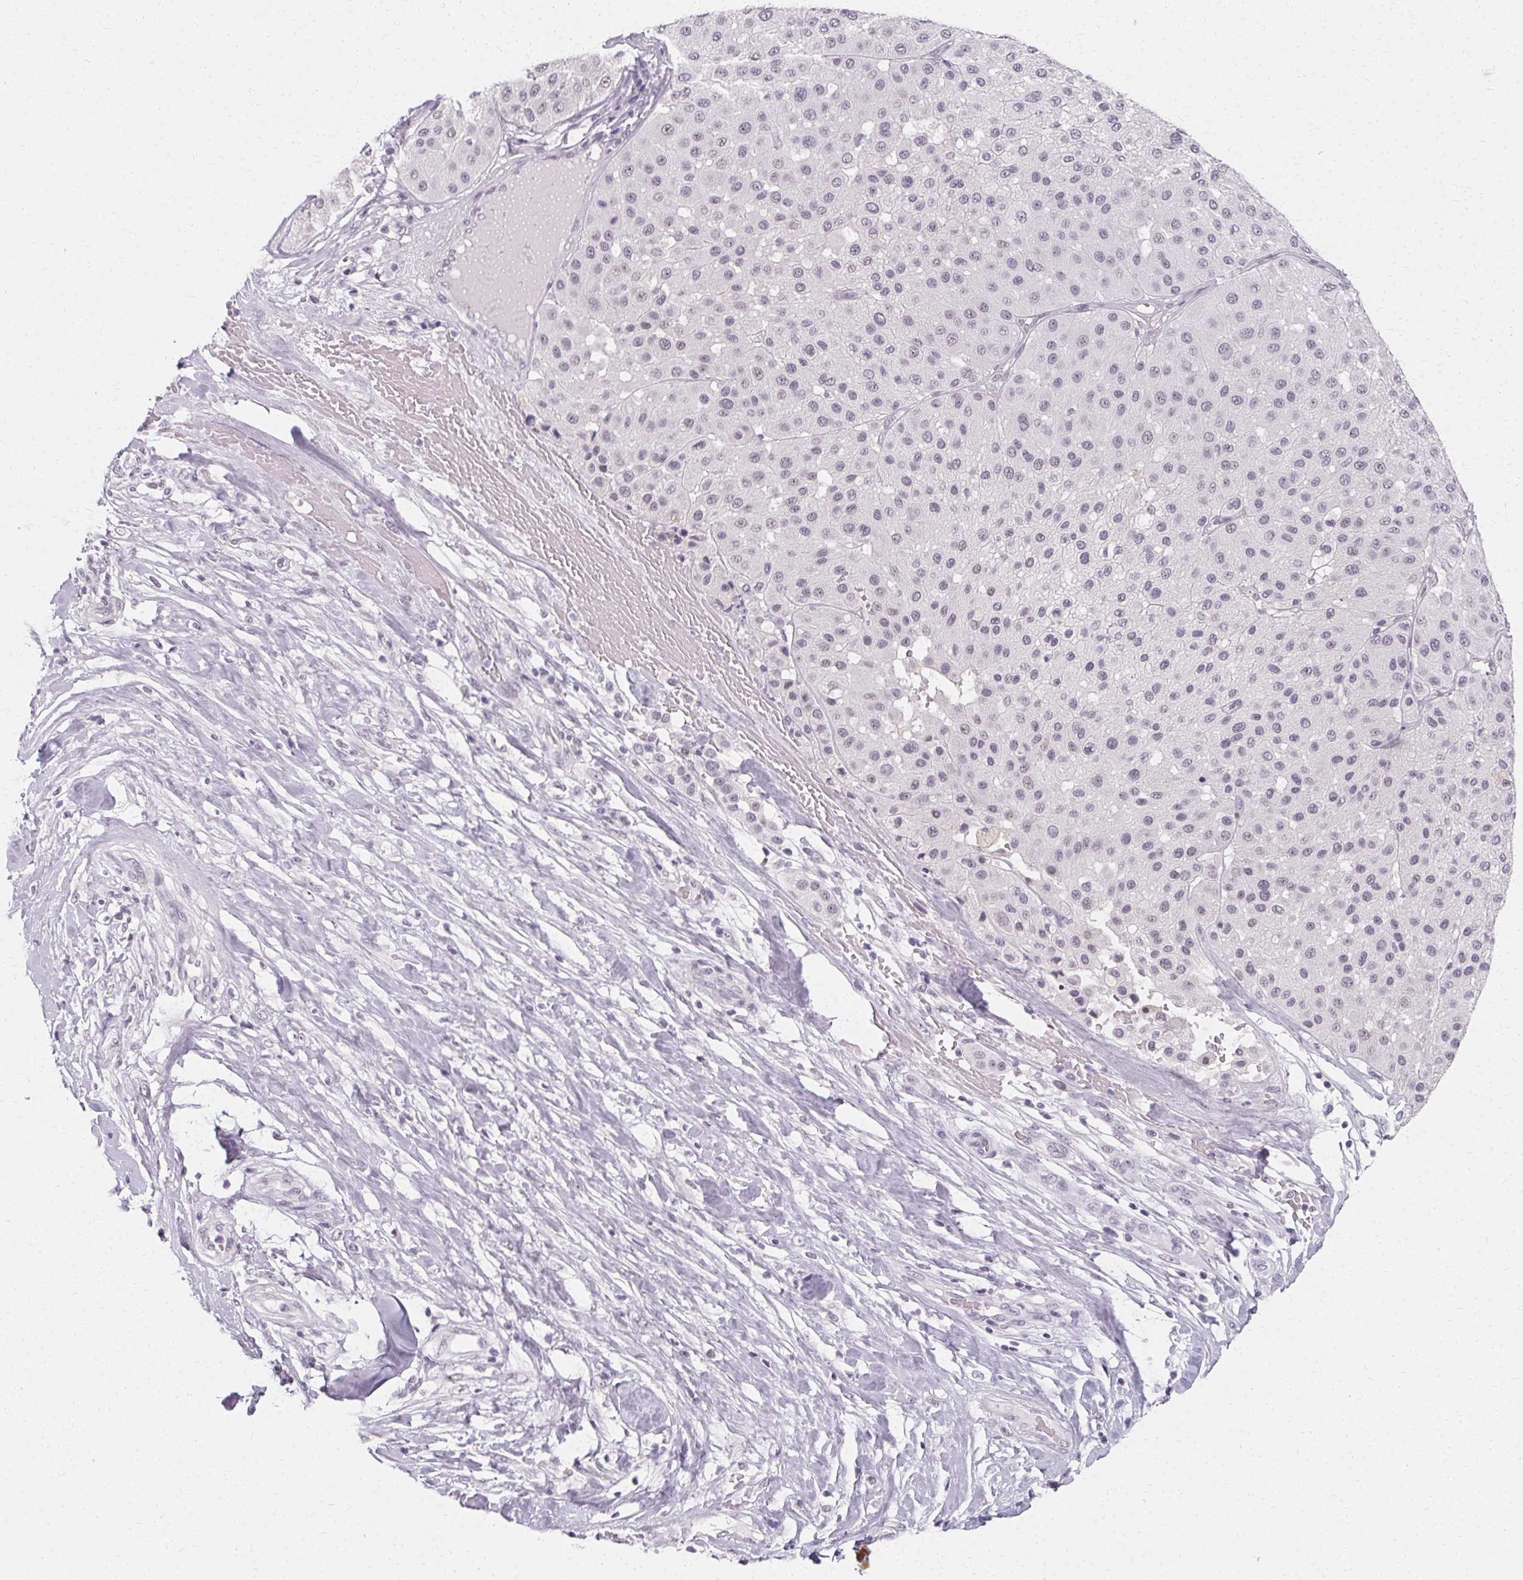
{"staining": {"intensity": "negative", "quantity": "none", "location": "none"}, "tissue": "melanoma", "cell_type": "Tumor cells", "image_type": "cancer", "snomed": [{"axis": "morphology", "description": "Malignant melanoma, Metastatic site"}, {"axis": "topography", "description": "Smooth muscle"}], "caption": "There is no significant staining in tumor cells of malignant melanoma (metastatic site).", "gene": "SYNPR", "patient": {"sex": "male", "age": 41}}